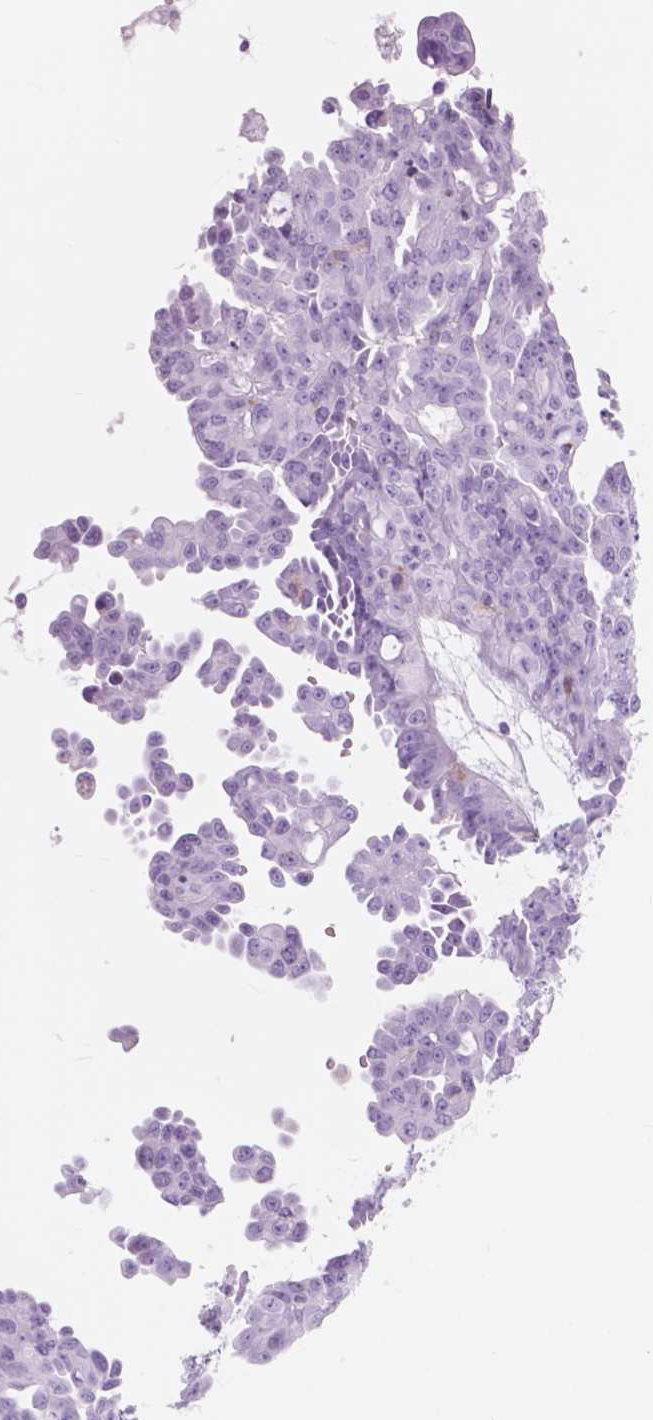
{"staining": {"intensity": "negative", "quantity": "none", "location": "none"}, "tissue": "ovarian cancer", "cell_type": "Tumor cells", "image_type": "cancer", "snomed": [{"axis": "morphology", "description": "Cystadenocarcinoma, serous, NOS"}, {"axis": "topography", "description": "Ovary"}], "caption": "IHC micrograph of human ovarian serous cystadenocarcinoma stained for a protein (brown), which demonstrates no positivity in tumor cells.", "gene": "FXYD2", "patient": {"sex": "female", "age": 71}}